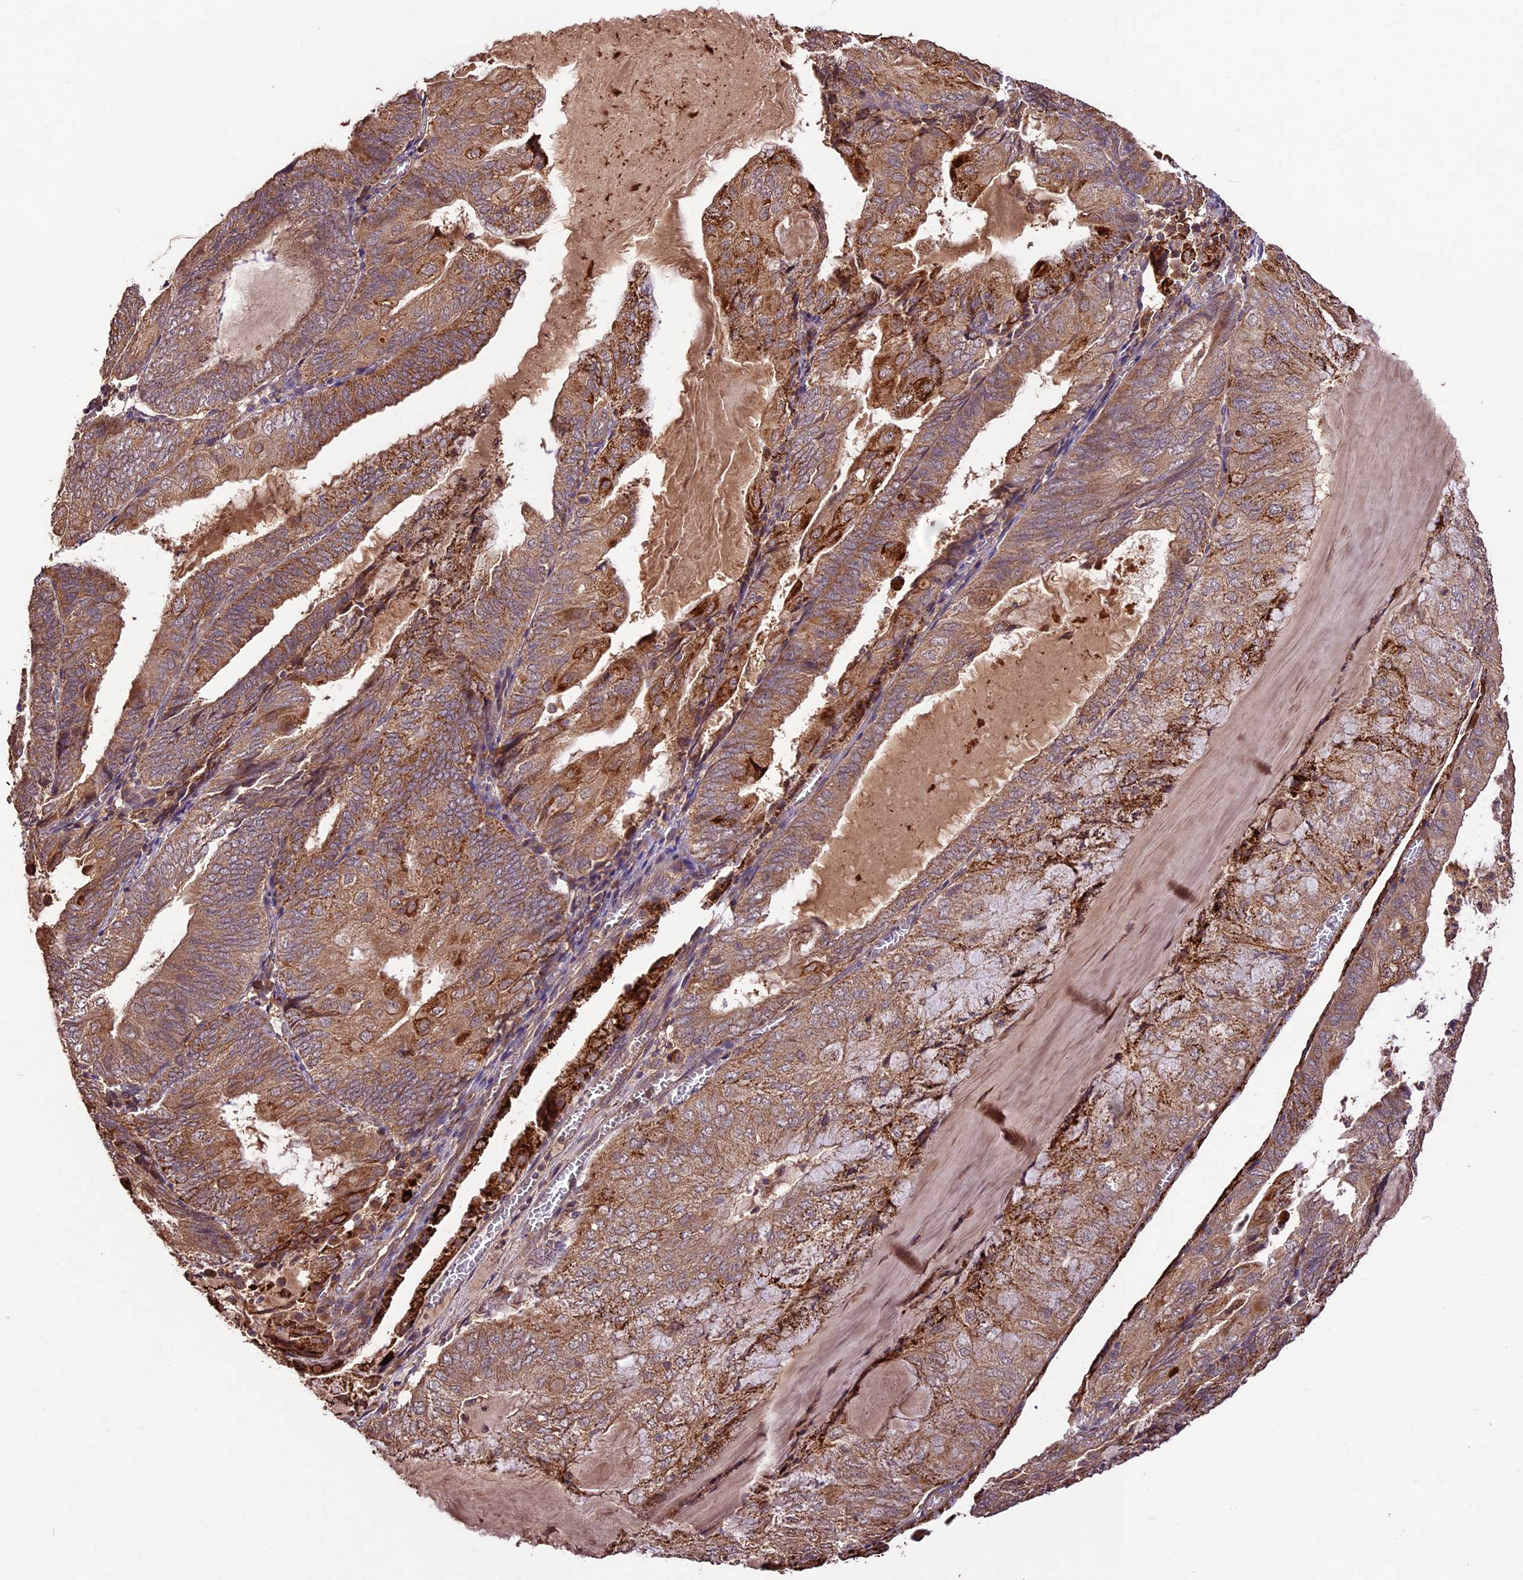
{"staining": {"intensity": "moderate", "quantity": ">75%", "location": "cytoplasmic/membranous"}, "tissue": "endometrial cancer", "cell_type": "Tumor cells", "image_type": "cancer", "snomed": [{"axis": "morphology", "description": "Adenocarcinoma, NOS"}, {"axis": "topography", "description": "Endometrium"}], "caption": "A high-resolution micrograph shows IHC staining of endometrial cancer, which demonstrates moderate cytoplasmic/membranous positivity in about >75% of tumor cells.", "gene": "CRLF1", "patient": {"sex": "female", "age": 81}}